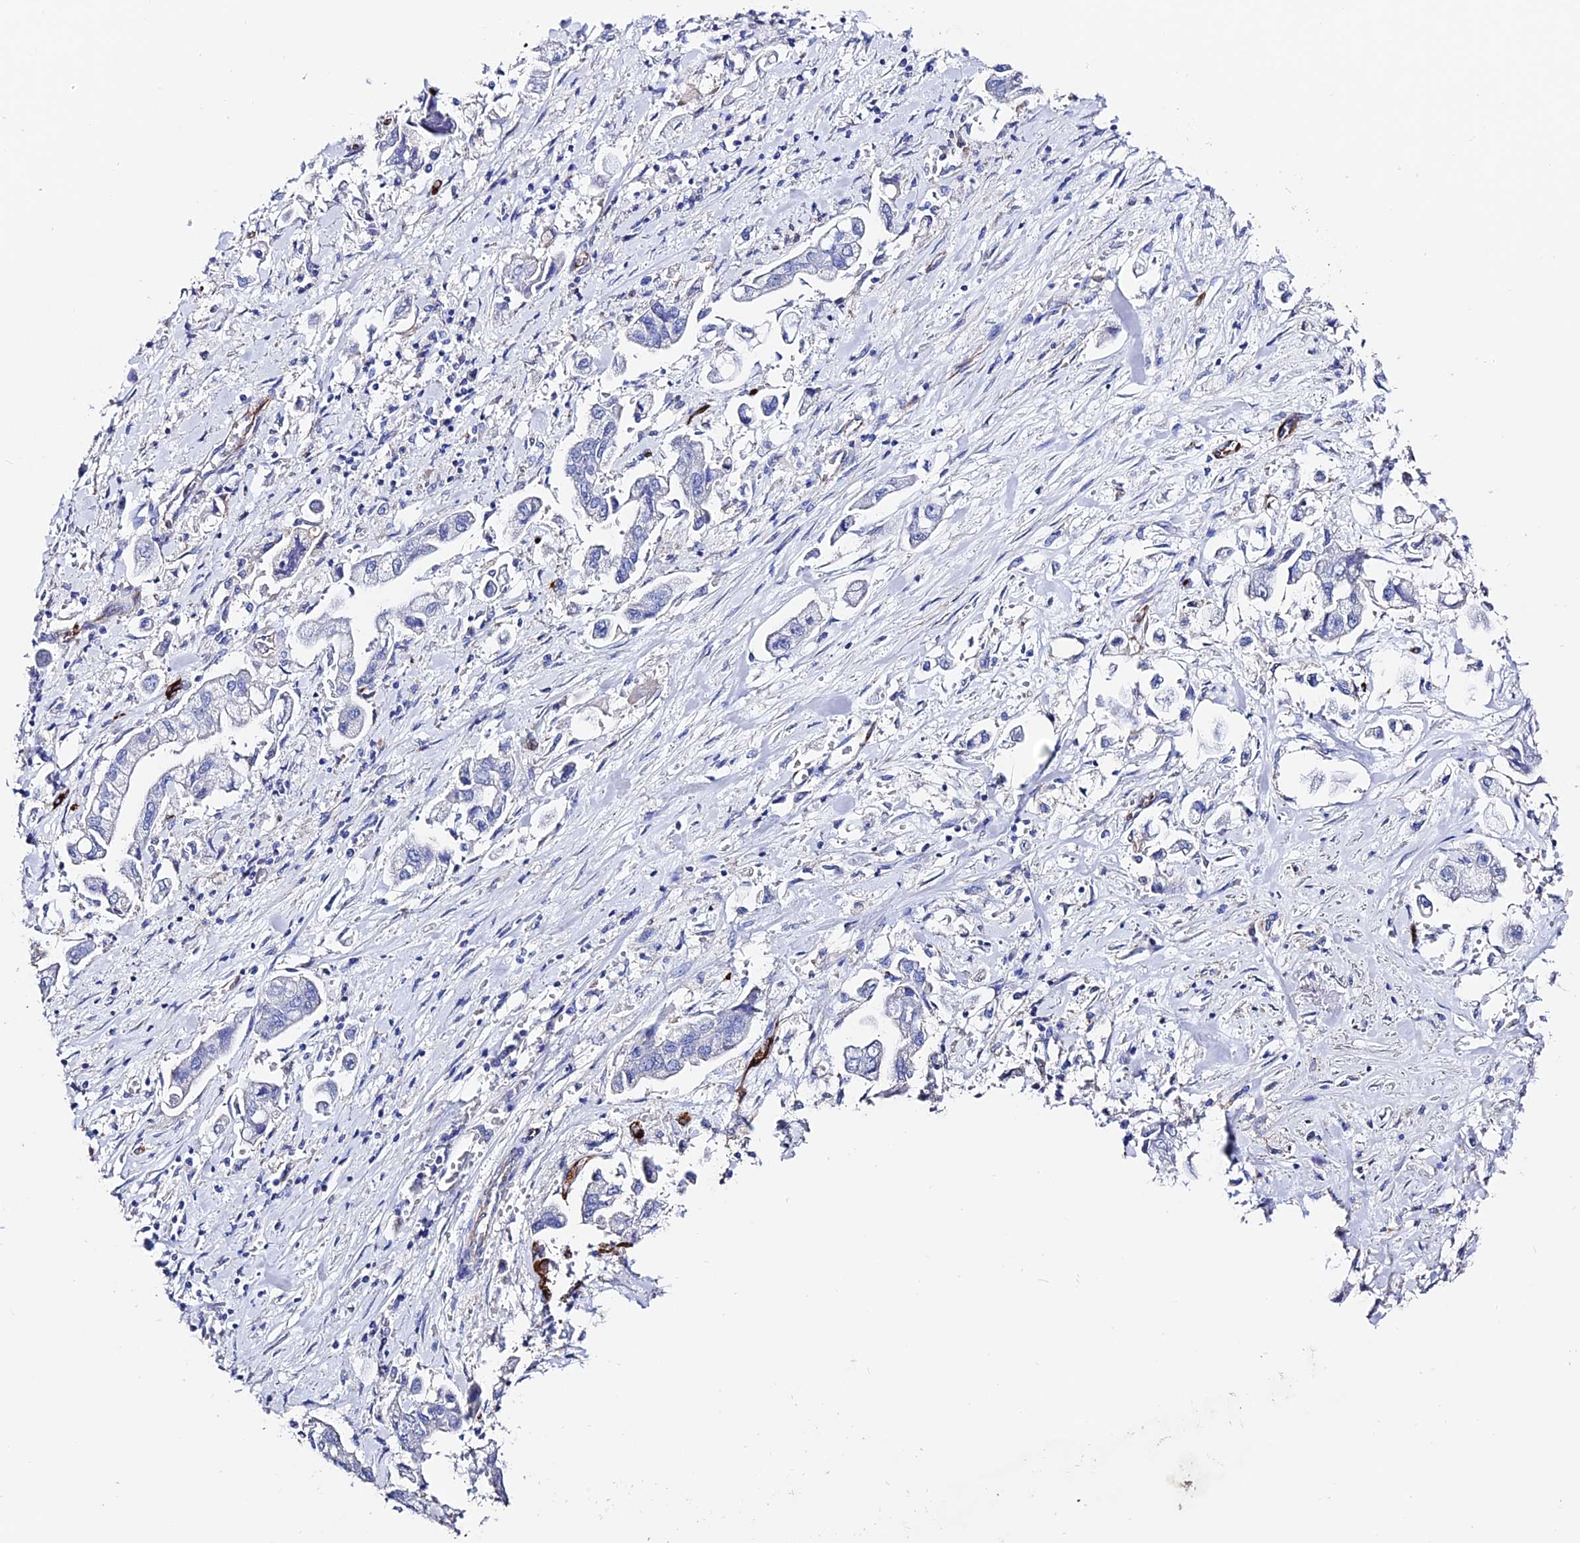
{"staining": {"intensity": "negative", "quantity": "none", "location": "none"}, "tissue": "stomach cancer", "cell_type": "Tumor cells", "image_type": "cancer", "snomed": [{"axis": "morphology", "description": "Adenocarcinoma, NOS"}, {"axis": "topography", "description": "Stomach"}], "caption": "A micrograph of human stomach cancer (adenocarcinoma) is negative for staining in tumor cells. Brightfield microscopy of immunohistochemistry stained with DAB (brown) and hematoxylin (blue), captured at high magnification.", "gene": "ESM1", "patient": {"sex": "male", "age": 62}}